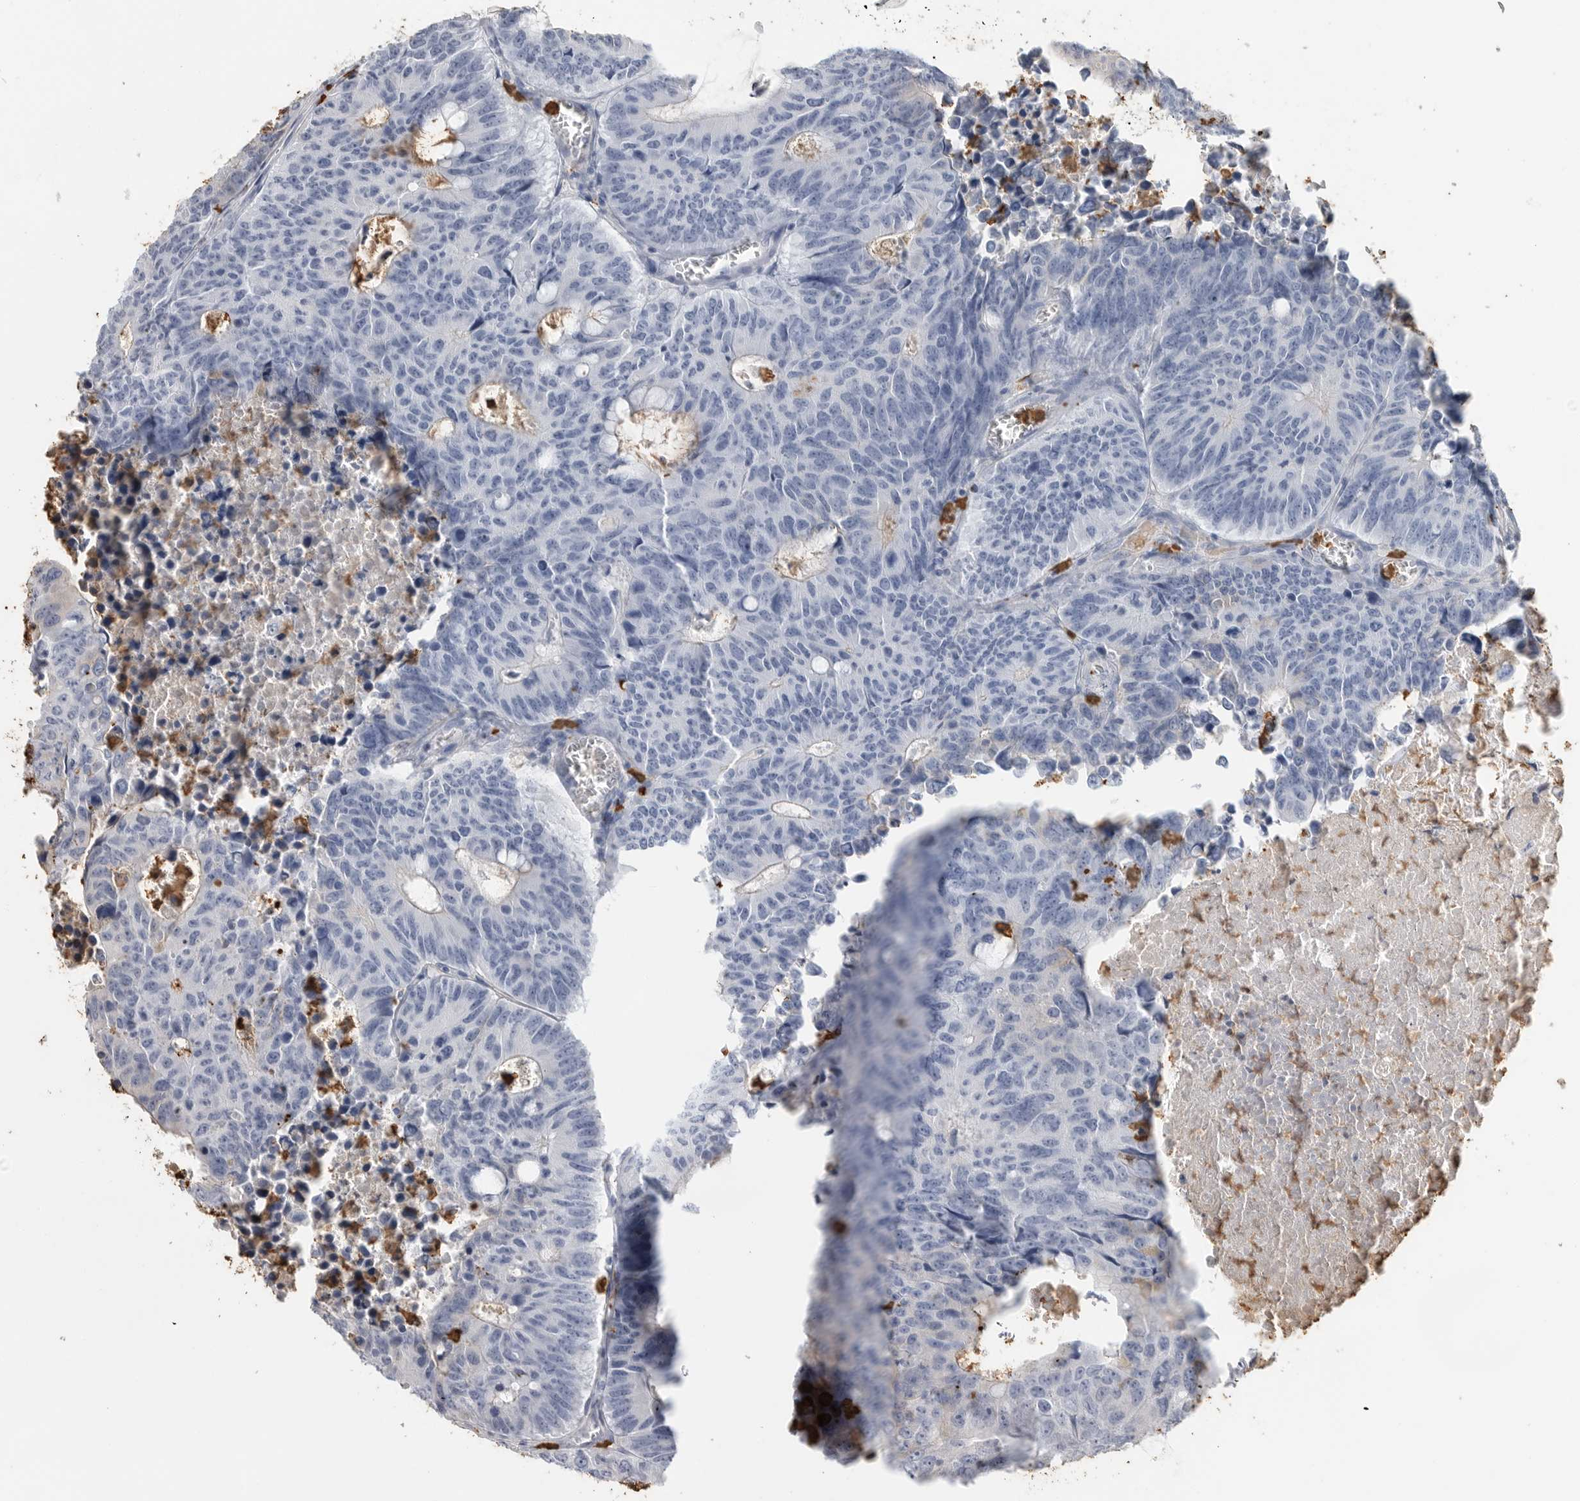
{"staining": {"intensity": "negative", "quantity": "none", "location": "none"}, "tissue": "colorectal cancer", "cell_type": "Tumor cells", "image_type": "cancer", "snomed": [{"axis": "morphology", "description": "Adenocarcinoma, NOS"}, {"axis": "topography", "description": "Colon"}], "caption": "This photomicrograph is of adenocarcinoma (colorectal) stained with IHC to label a protein in brown with the nuclei are counter-stained blue. There is no positivity in tumor cells.", "gene": "CYB561D1", "patient": {"sex": "male", "age": 87}}